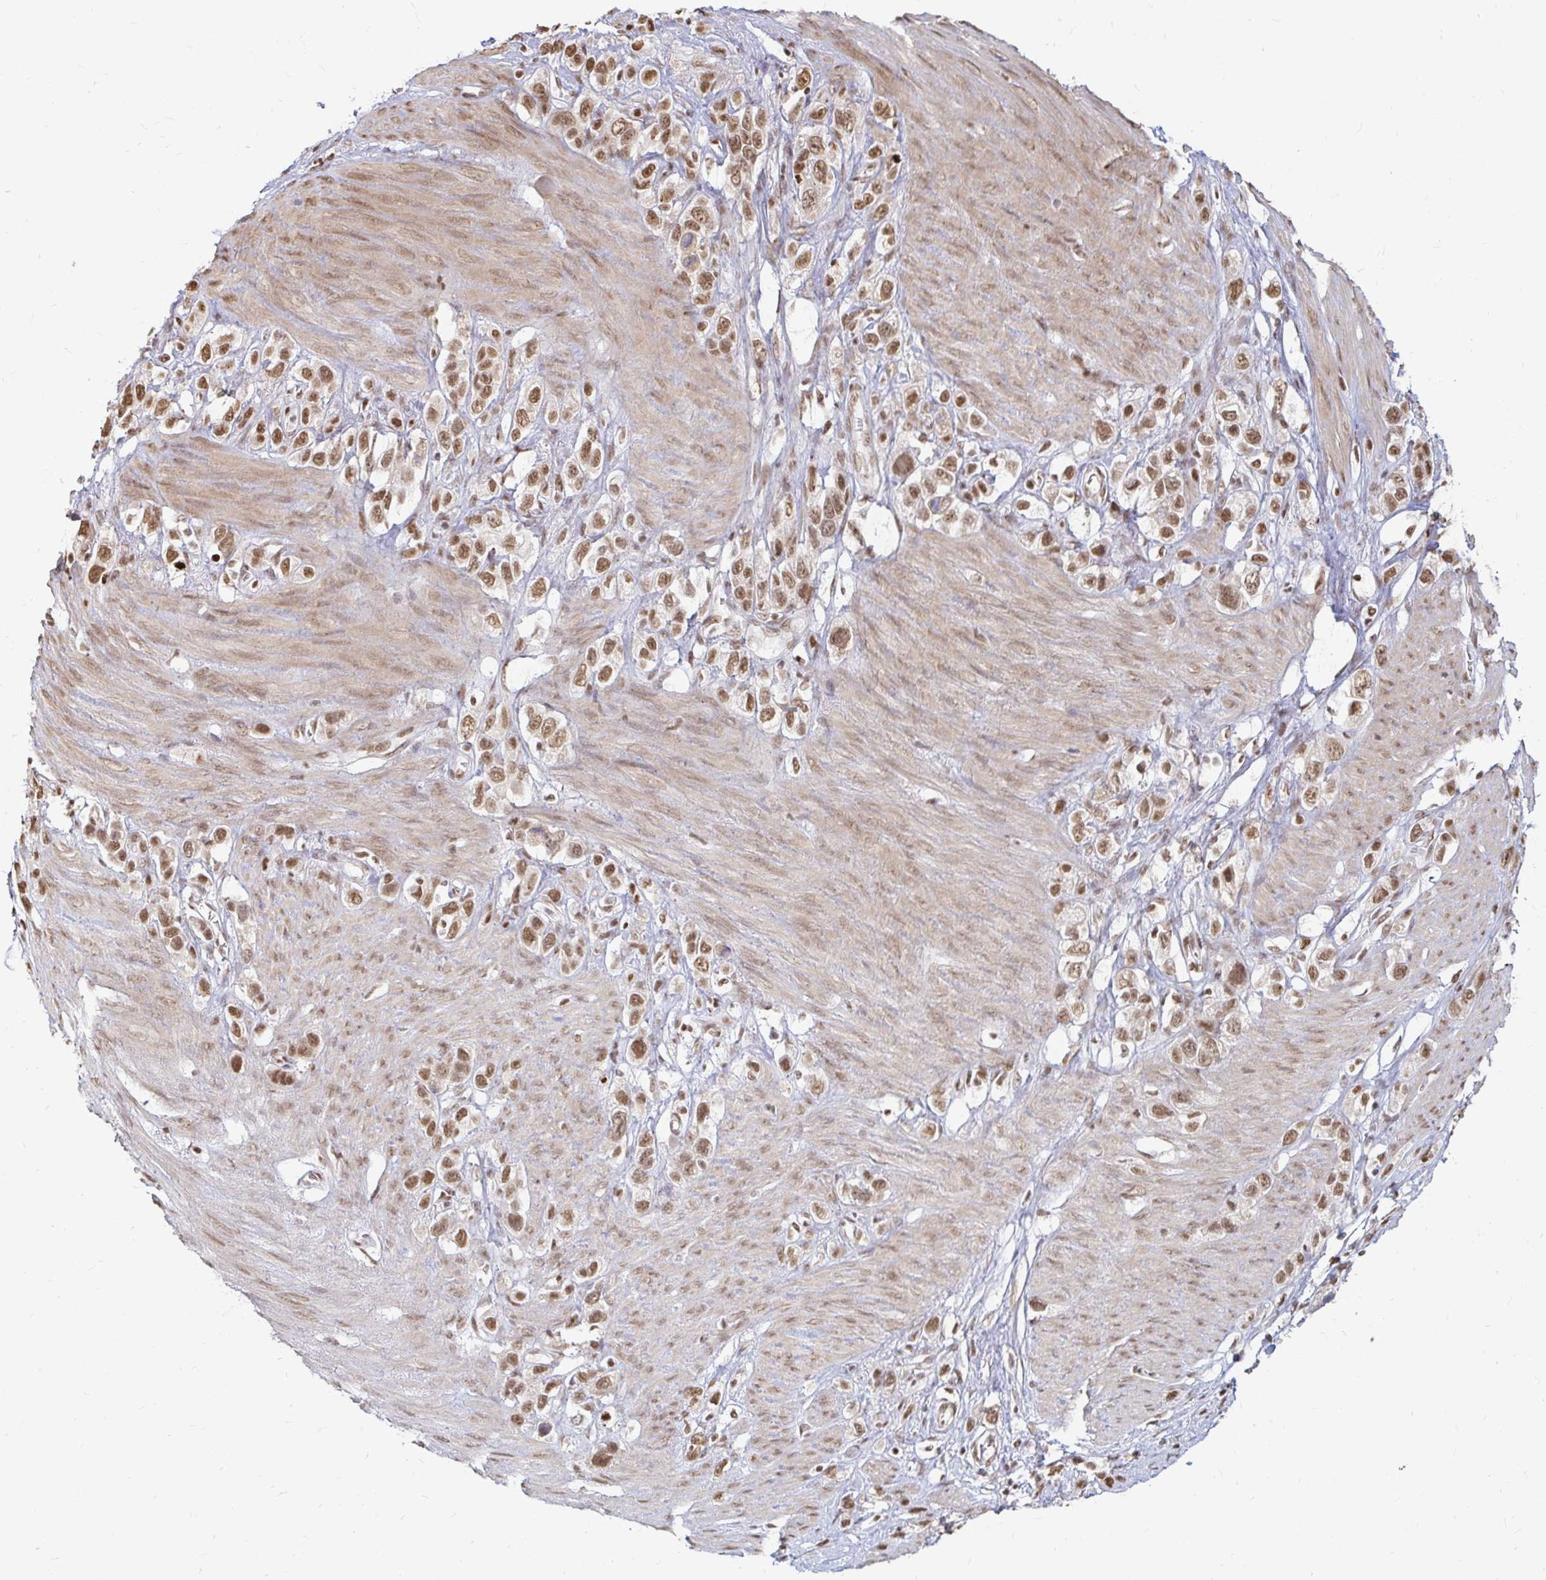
{"staining": {"intensity": "moderate", "quantity": ">75%", "location": "nuclear"}, "tissue": "stomach cancer", "cell_type": "Tumor cells", "image_type": "cancer", "snomed": [{"axis": "morphology", "description": "Adenocarcinoma, NOS"}, {"axis": "topography", "description": "Stomach"}], "caption": "Protein expression by immunohistochemistry (IHC) displays moderate nuclear staining in approximately >75% of tumor cells in stomach cancer (adenocarcinoma). The protein of interest is stained brown, and the nuclei are stained in blue (DAB (3,3'-diaminobenzidine) IHC with brightfield microscopy, high magnification).", "gene": "HNRNPU", "patient": {"sex": "female", "age": 65}}